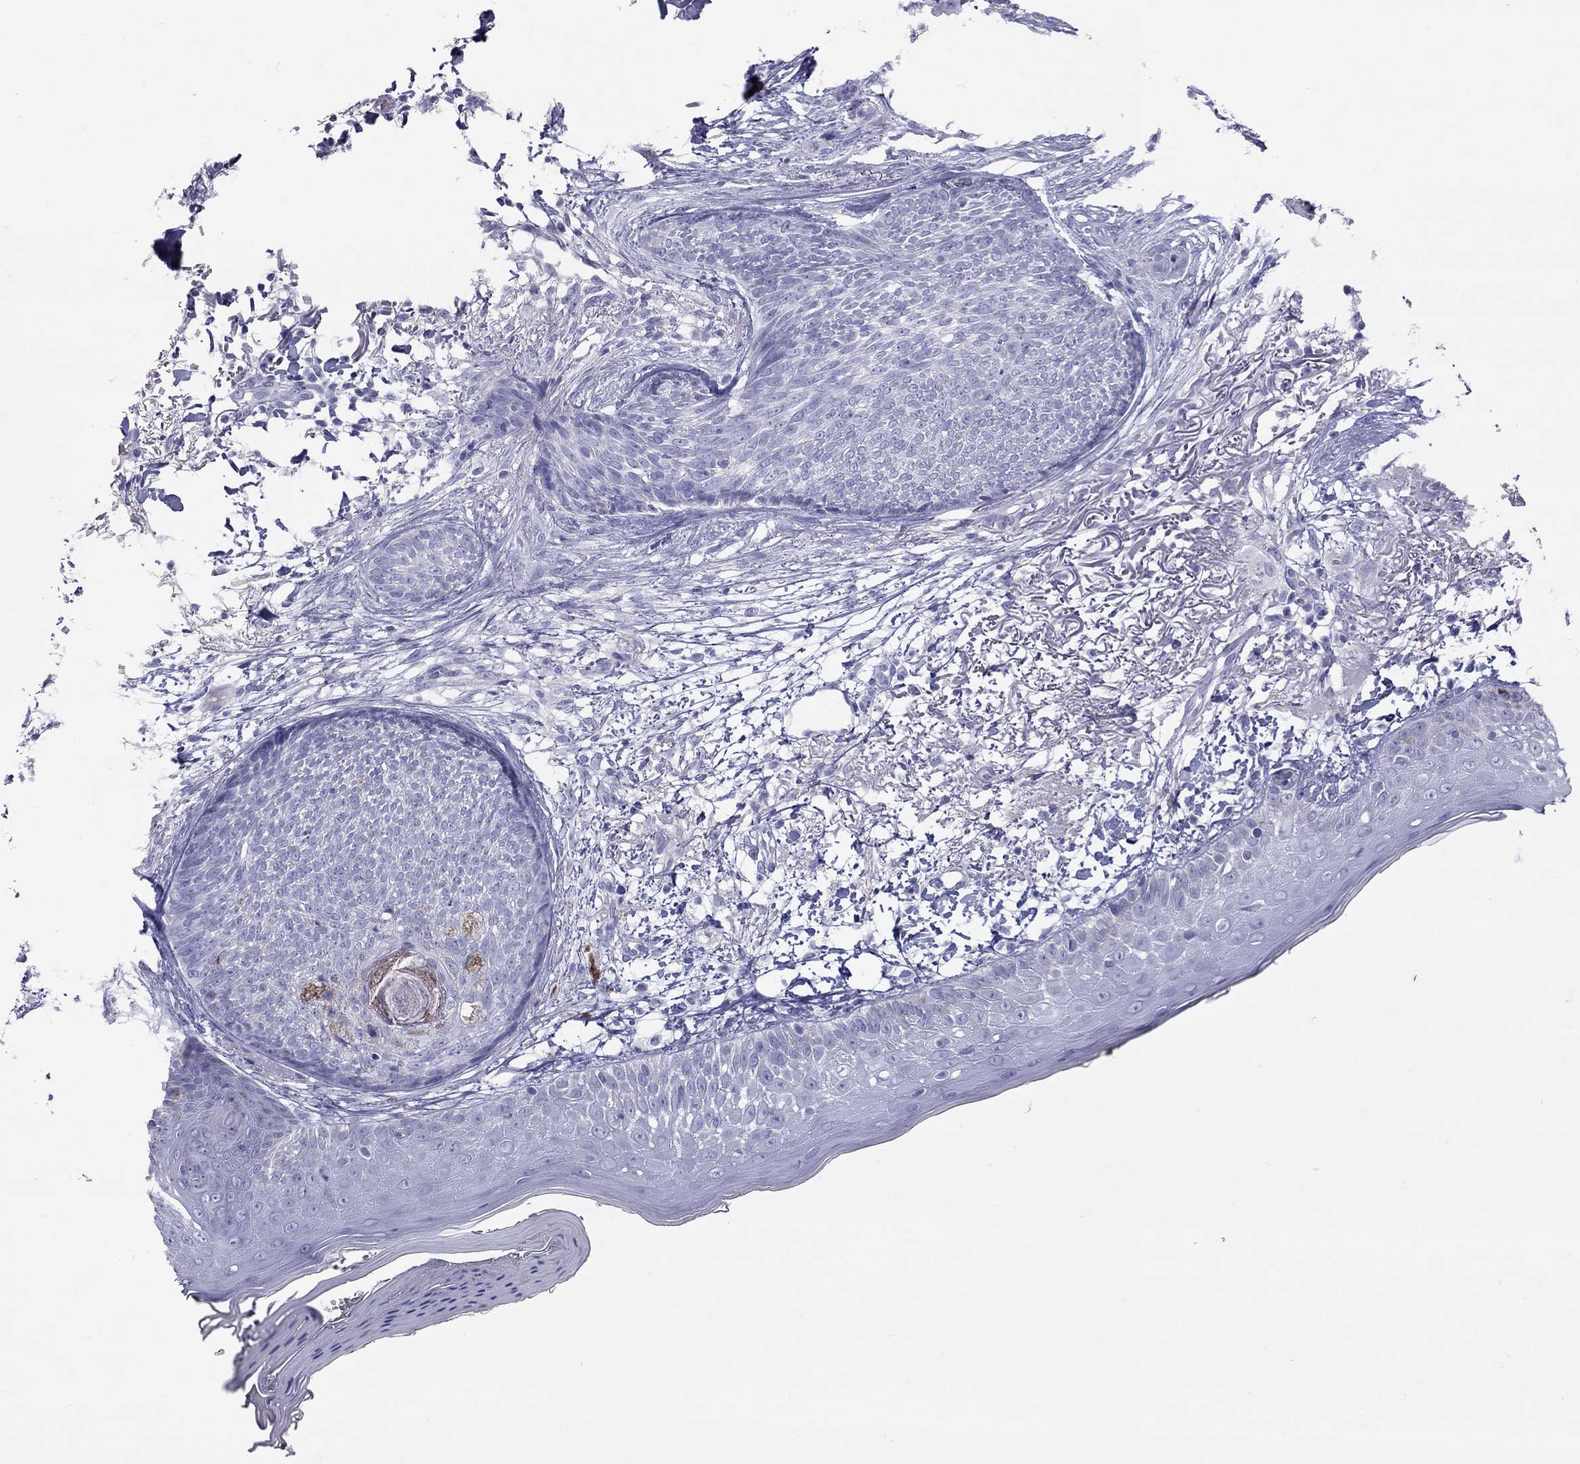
{"staining": {"intensity": "negative", "quantity": "none", "location": "none"}, "tissue": "skin cancer", "cell_type": "Tumor cells", "image_type": "cancer", "snomed": [{"axis": "morphology", "description": "Normal tissue, NOS"}, {"axis": "morphology", "description": "Basal cell carcinoma"}, {"axis": "topography", "description": "Skin"}], "caption": "Skin cancer (basal cell carcinoma) was stained to show a protein in brown. There is no significant positivity in tumor cells.", "gene": "MUC16", "patient": {"sex": "male", "age": 84}}